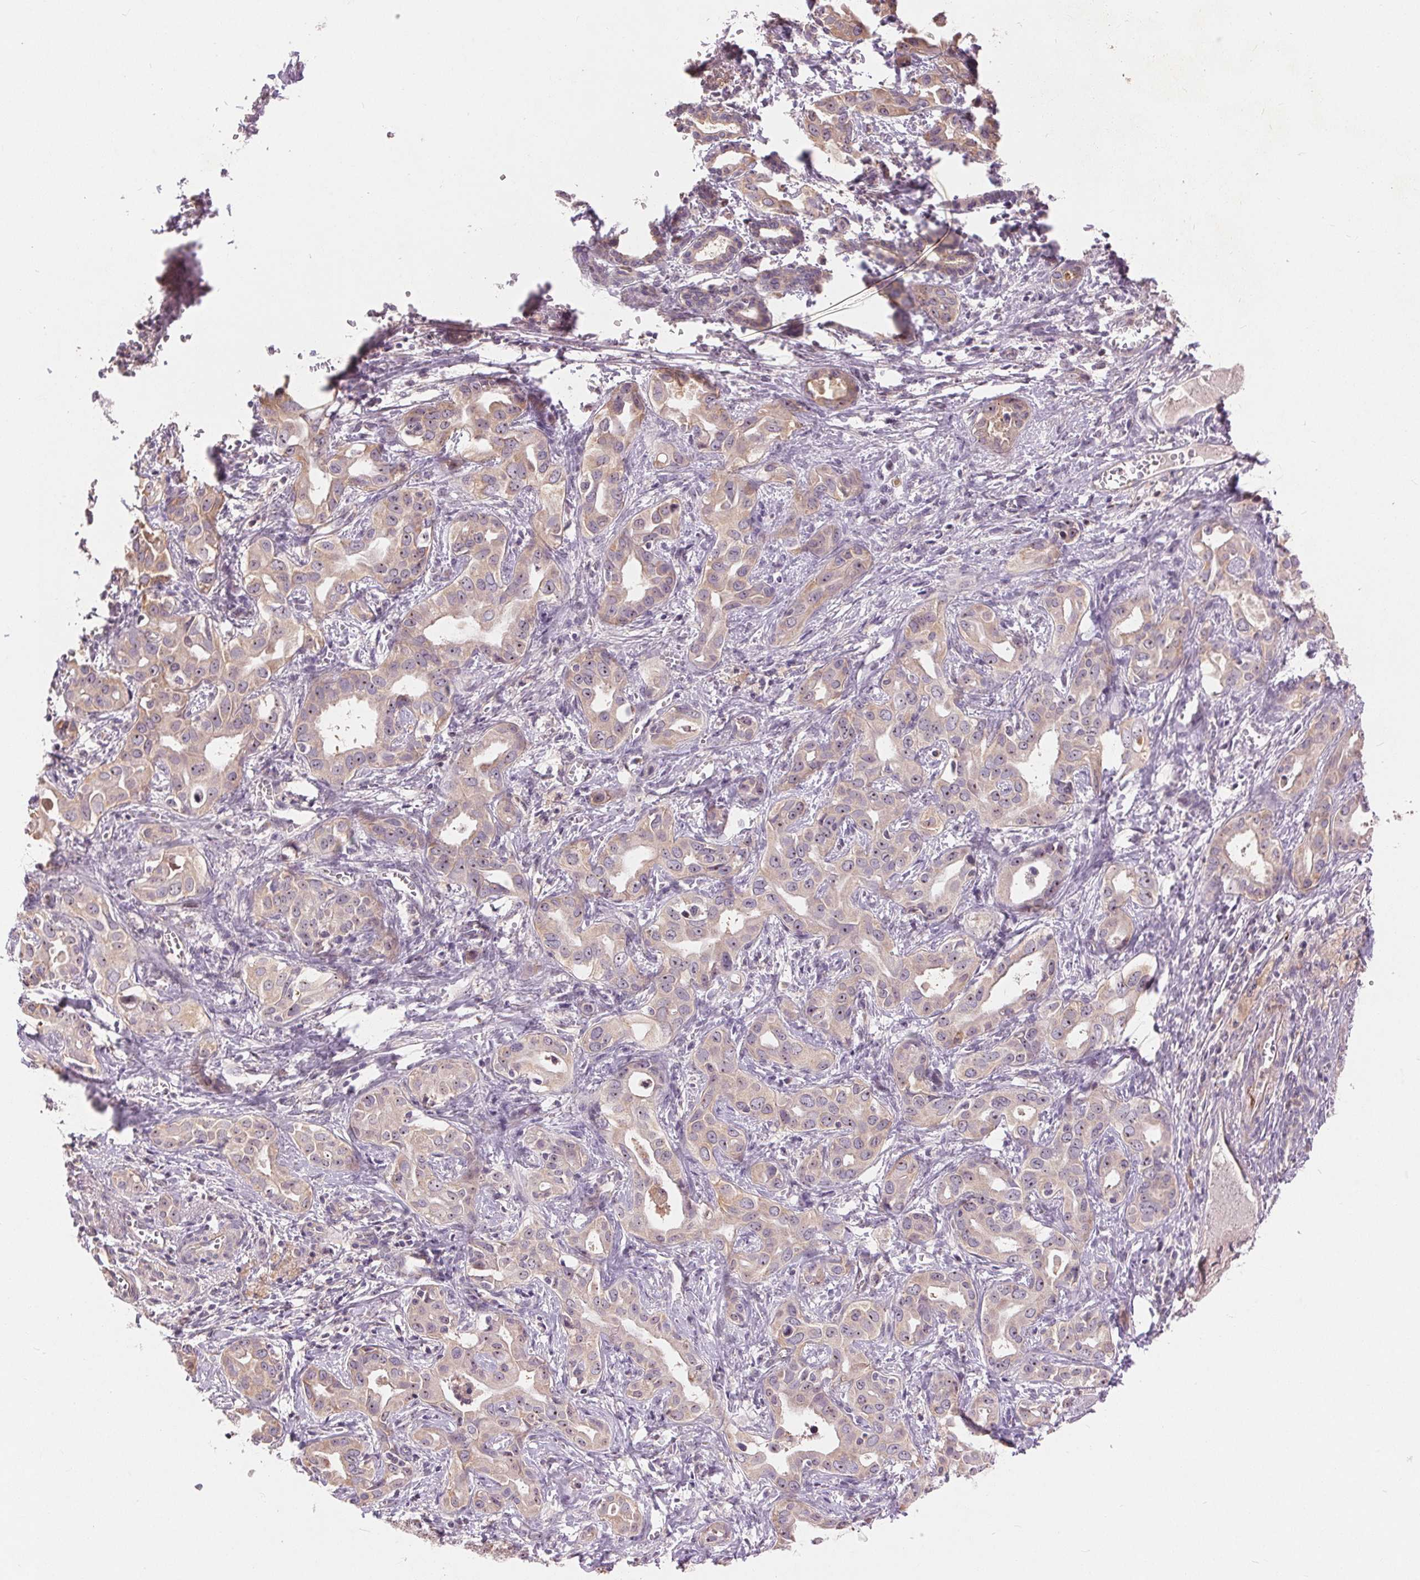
{"staining": {"intensity": "weak", "quantity": "<25%", "location": "cytoplasmic/membranous,nuclear"}, "tissue": "liver cancer", "cell_type": "Tumor cells", "image_type": "cancer", "snomed": [{"axis": "morphology", "description": "Cholangiocarcinoma"}, {"axis": "topography", "description": "Liver"}], "caption": "Immunohistochemistry (IHC) of liver cancer (cholangiocarcinoma) exhibits no expression in tumor cells.", "gene": "RANBP3L", "patient": {"sex": "female", "age": 65}}